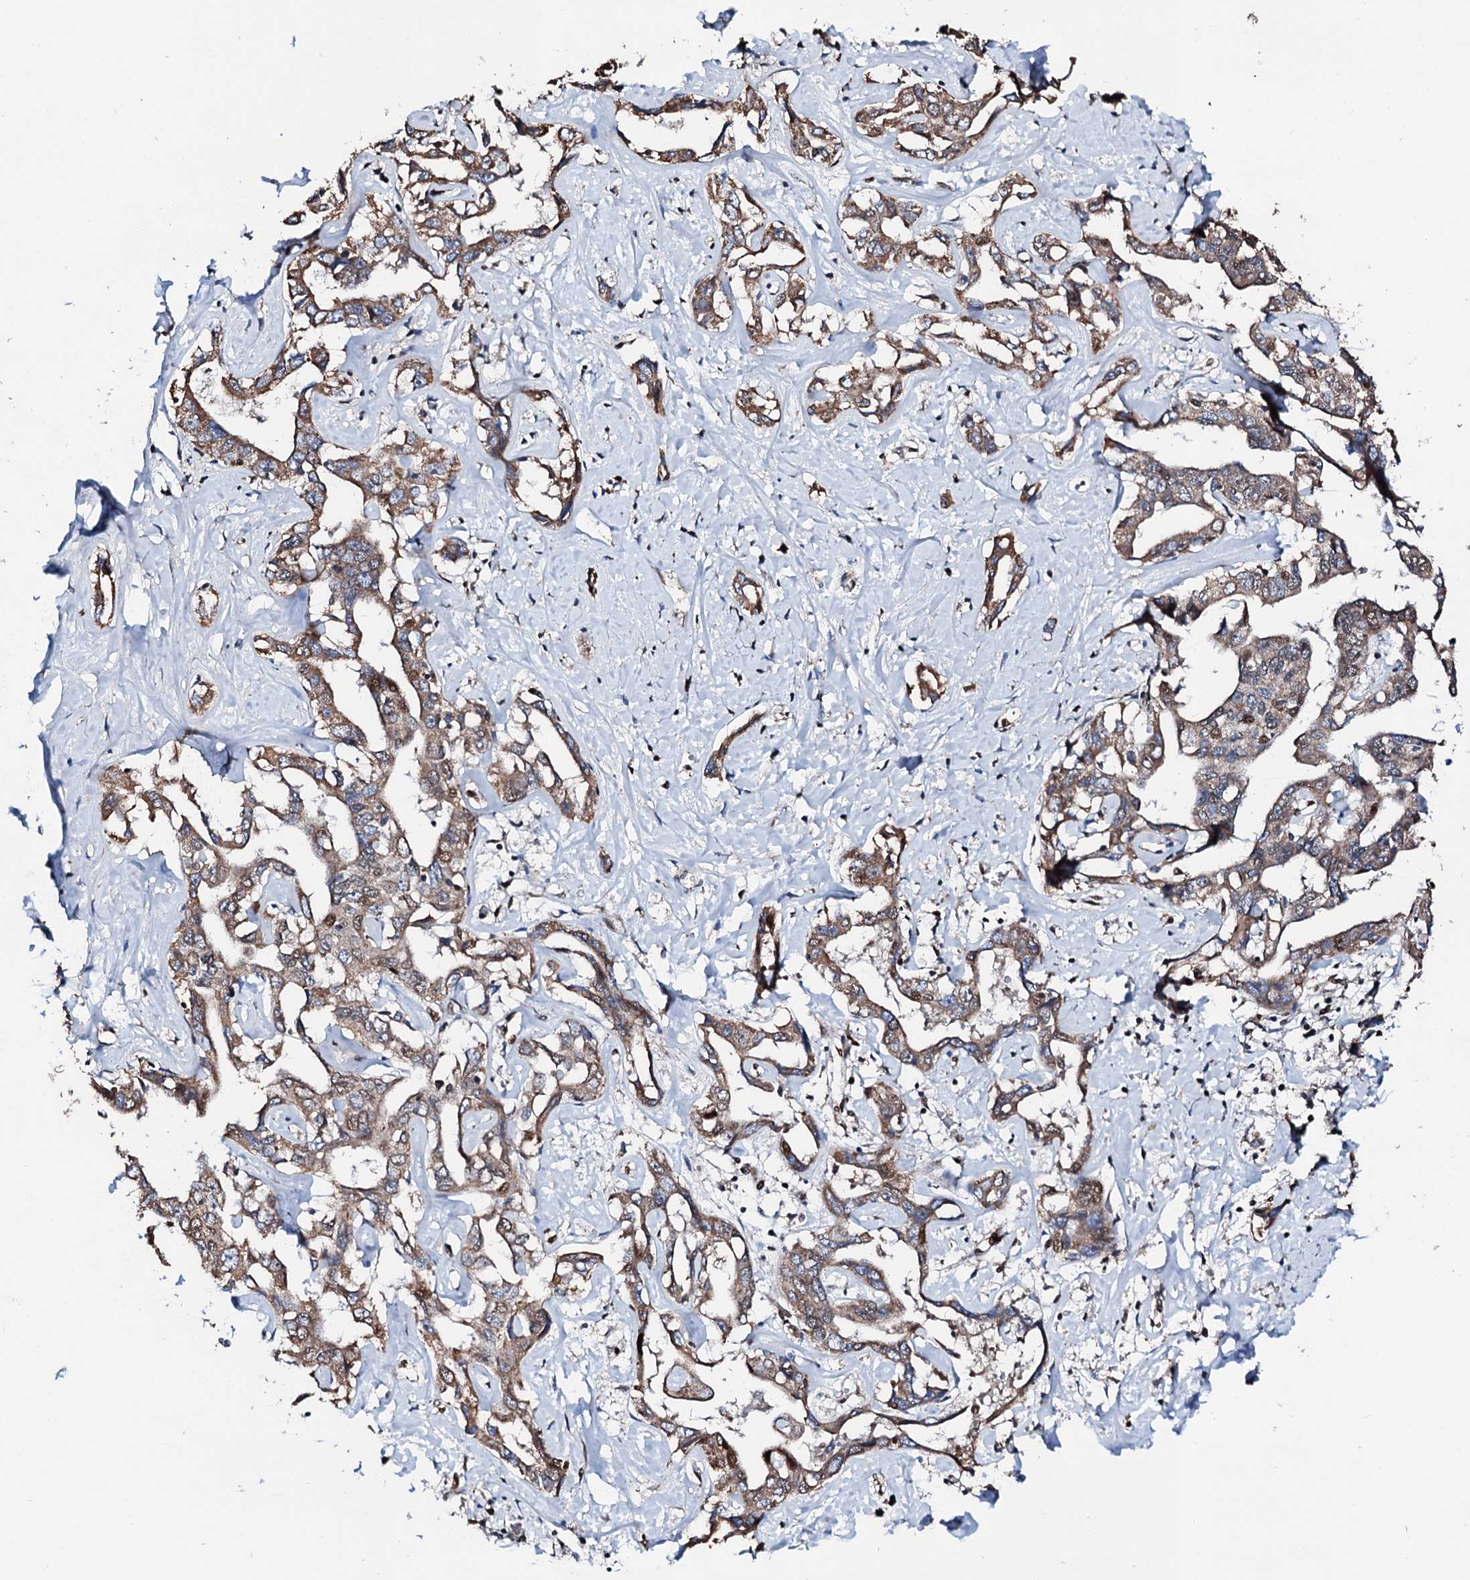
{"staining": {"intensity": "moderate", "quantity": ">75%", "location": "cytoplasmic/membranous"}, "tissue": "liver cancer", "cell_type": "Tumor cells", "image_type": "cancer", "snomed": [{"axis": "morphology", "description": "Cholangiocarcinoma"}, {"axis": "topography", "description": "Liver"}], "caption": "Protein staining of cholangiocarcinoma (liver) tissue demonstrates moderate cytoplasmic/membranous staining in approximately >75% of tumor cells. The staining was performed using DAB (3,3'-diaminobenzidine), with brown indicating positive protein expression. Nuclei are stained blue with hematoxylin.", "gene": "KIF18A", "patient": {"sex": "male", "age": 59}}